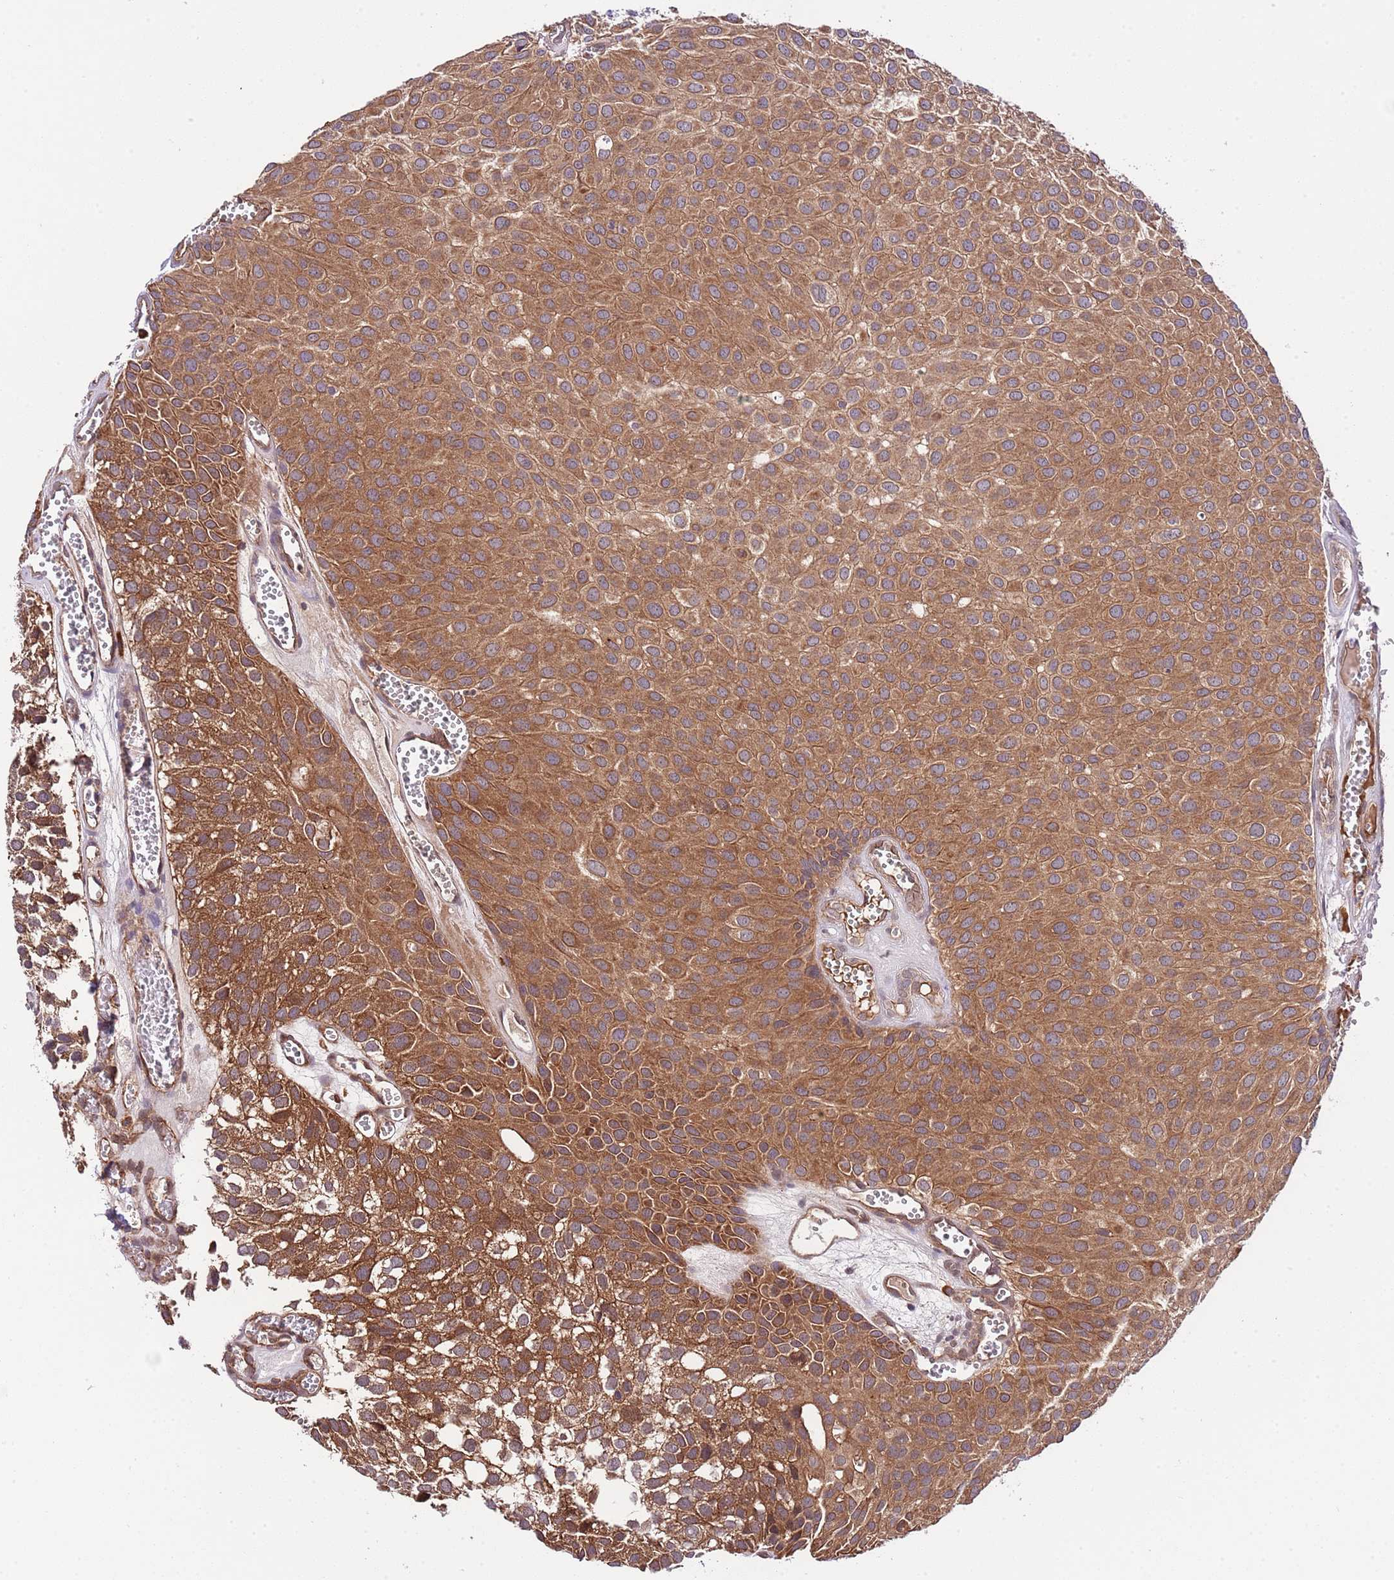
{"staining": {"intensity": "strong", "quantity": ">75%", "location": "cytoplasmic/membranous"}, "tissue": "urothelial cancer", "cell_type": "Tumor cells", "image_type": "cancer", "snomed": [{"axis": "morphology", "description": "Urothelial carcinoma, Low grade"}, {"axis": "topography", "description": "Urinary bladder"}], "caption": "Human urothelial cancer stained with a brown dye demonstrates strong cytoplasmic/membranous positive positivity in approximately >75% of tumor cells.", "gene": "DONSON", "patient": {"sex": "male", "age": 88}}